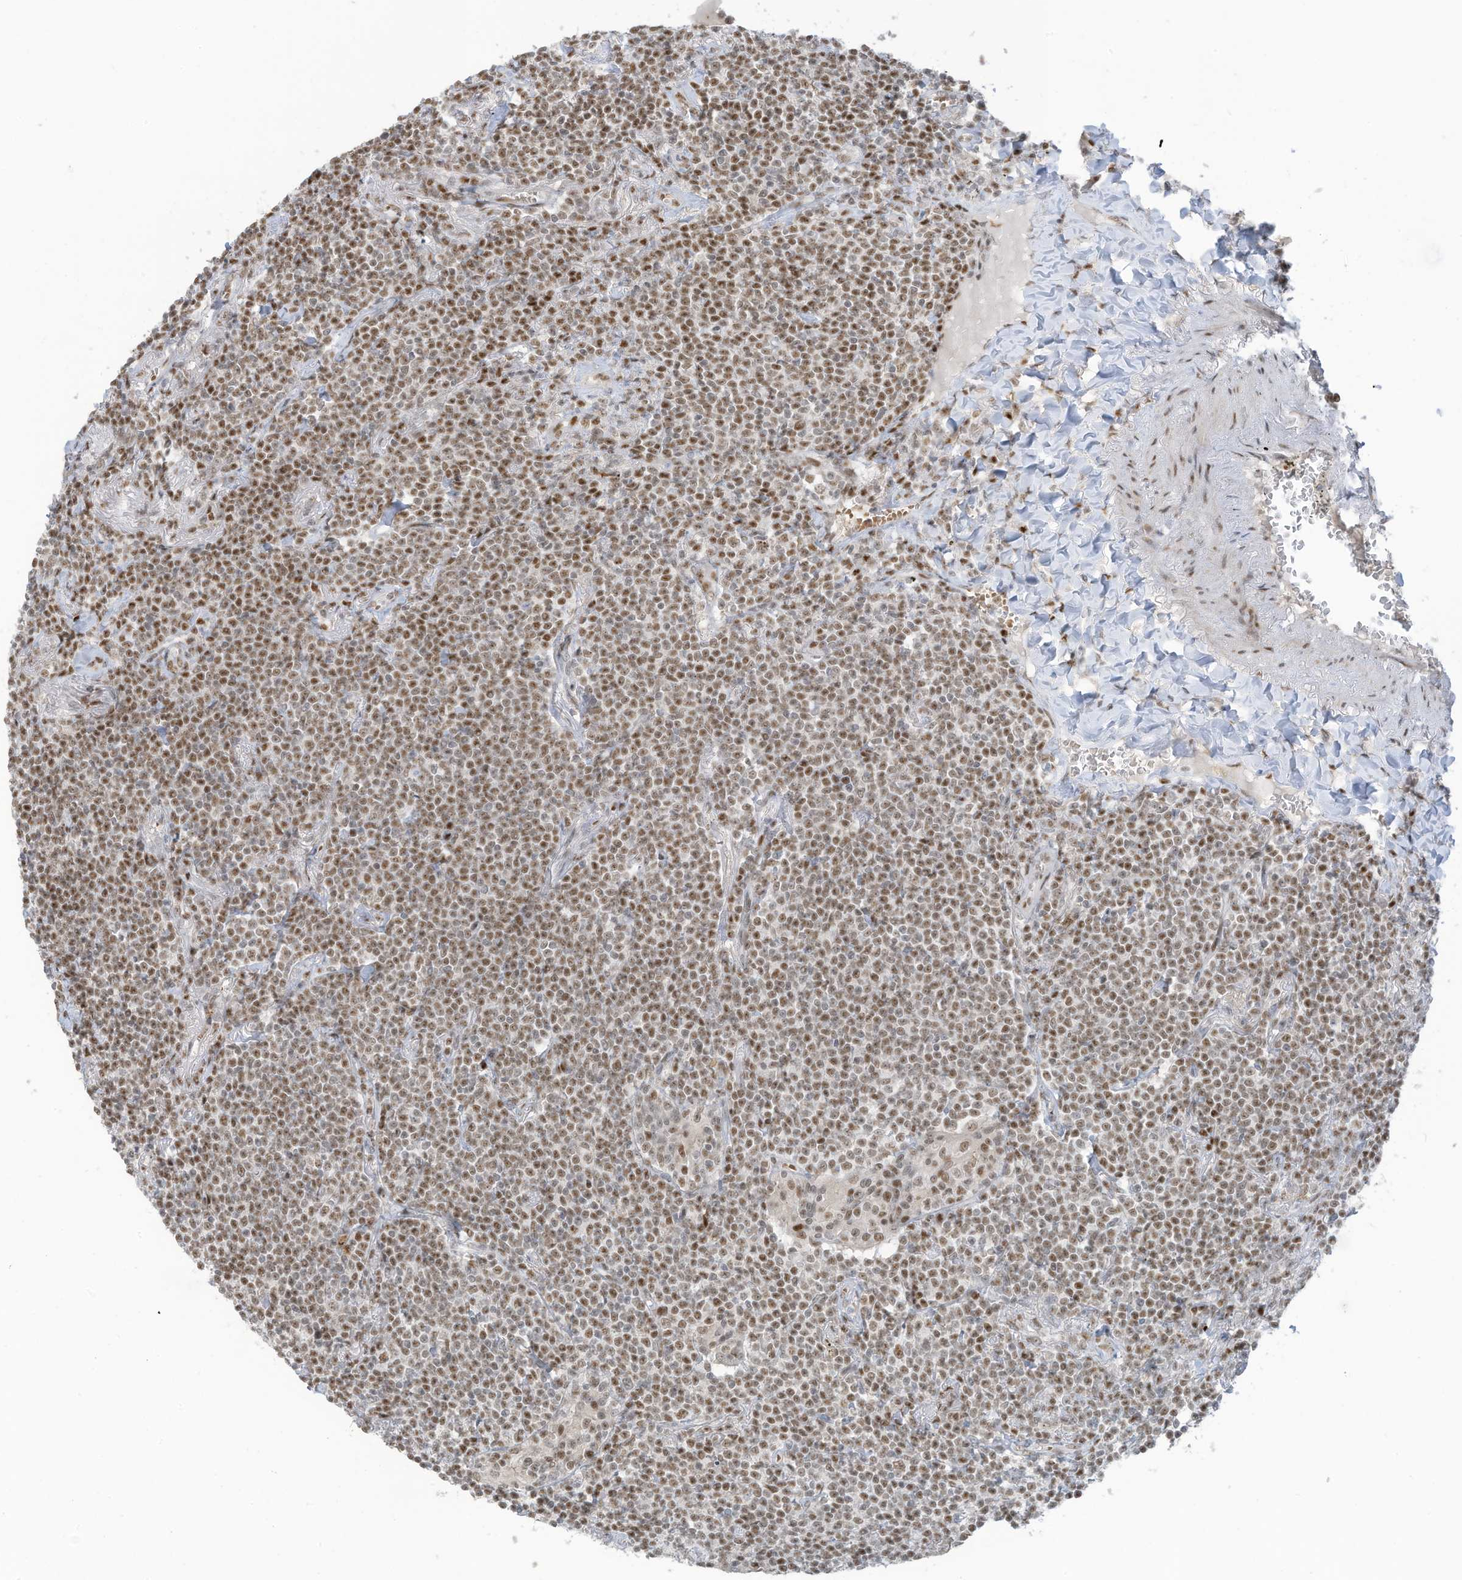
{"staining": {"intensity": "moderate", "quantity": ">75%", "location": "nuclear"}, "tissue": "lymphoma", "cell_type": "Tumor cells", "image_type": "cancer", "snomed": [{"axis": "morphology", "description": "Malignant lymphoma, non-Hodgkin's type, Low grade"}, {"axis": "topography", "description": "Lung"}], "caption": "Lymphoma tissue demonstrates moderate nuclear staining in approximately >75% of tumor cells", "gene": "ZCWPW2", "patient": {"sex": "female", "age": 71}}